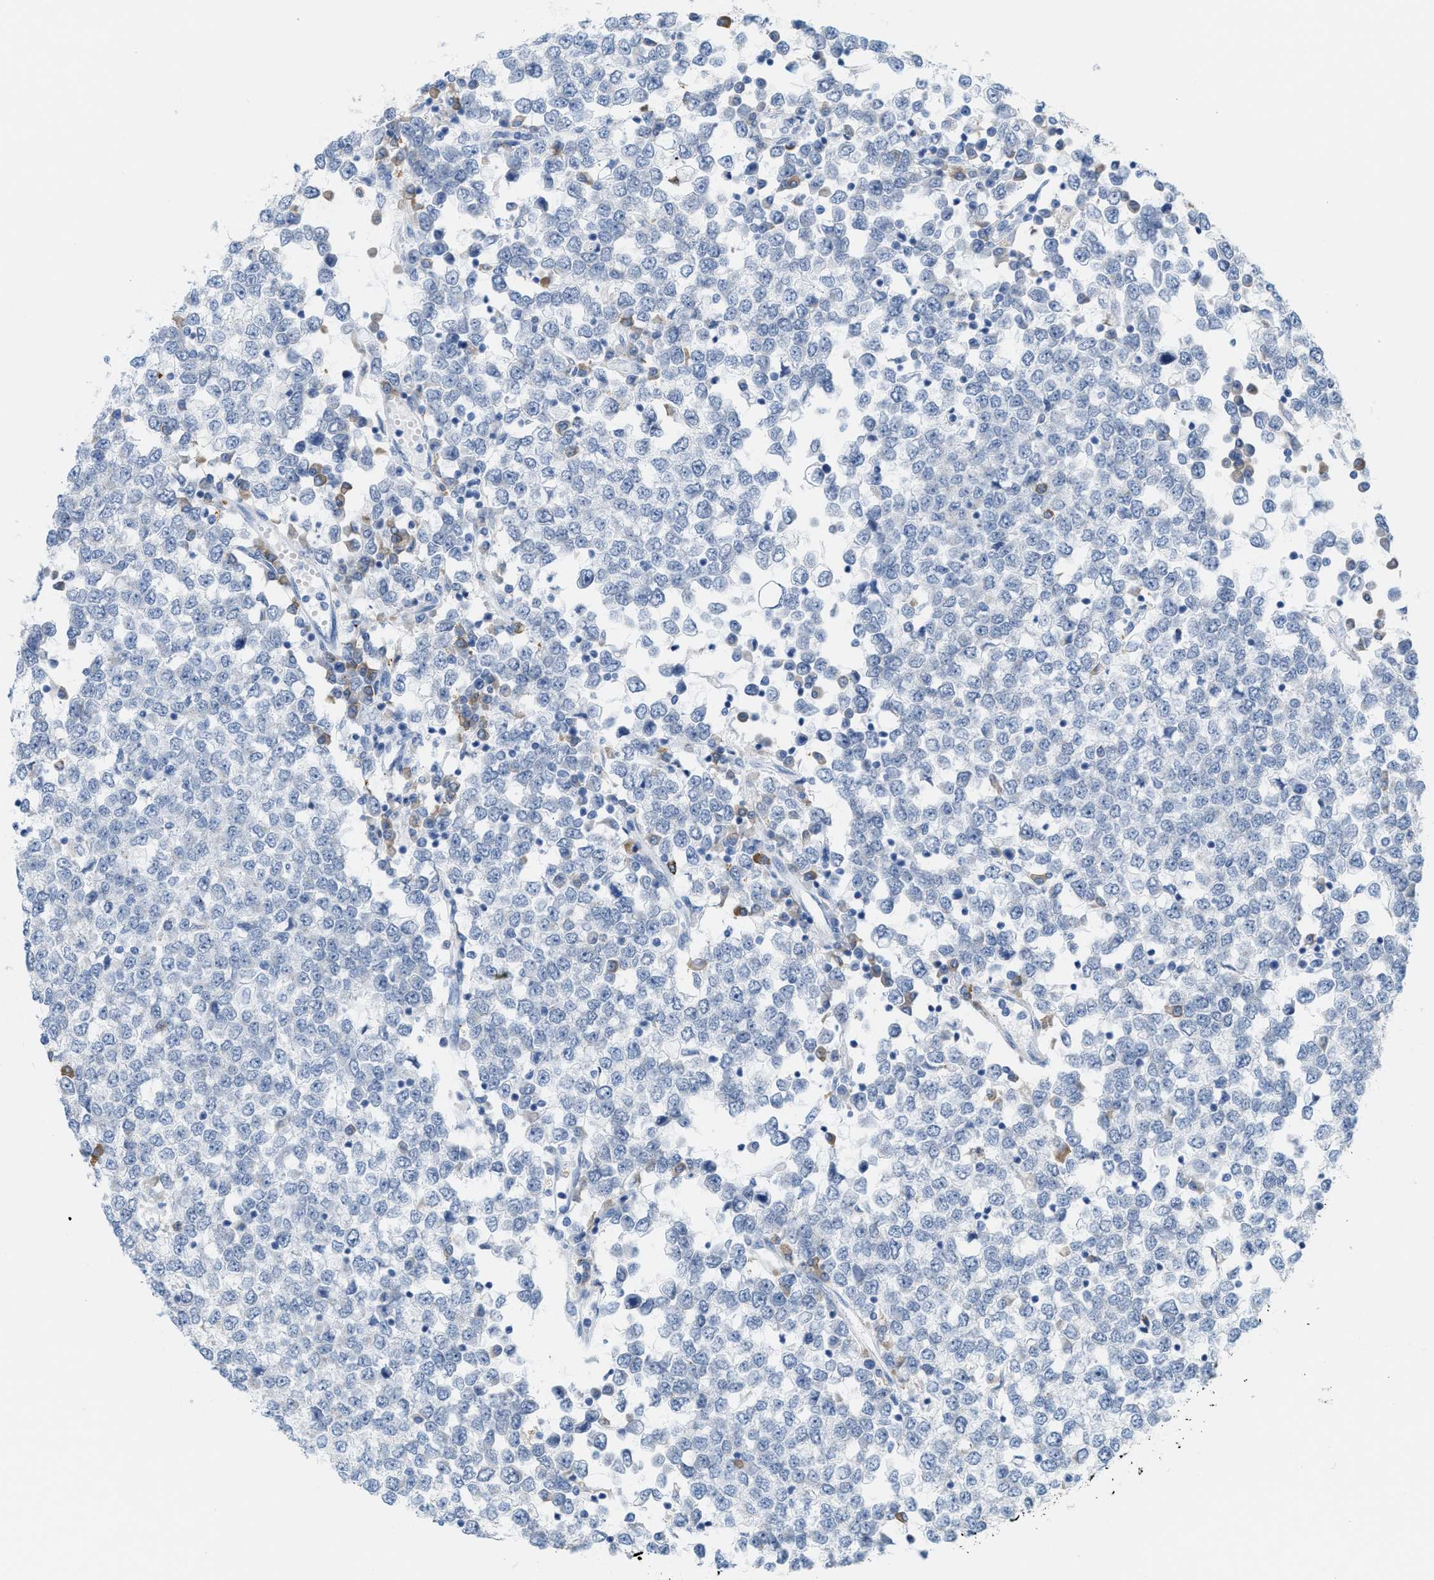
{"staining": {"intensity": "negative", "quantity": "none", "location": "none"}, "tissue": "testis cancer", "cell_type": "Tumor cells", "image_type": "cancer", "snomed": [{"axis": "morphology", "description": "Seminoma, NOS"}, {"axis": "topography", "description": "Testis"}], "caption": "Immunohistochemistry photomicrograph of seminoma (testis) stained for a protein (brown), which reveals no positivity in tumor cells.", "gene": "KIFC3", "patient": {"sex": "male", "age": 65}}